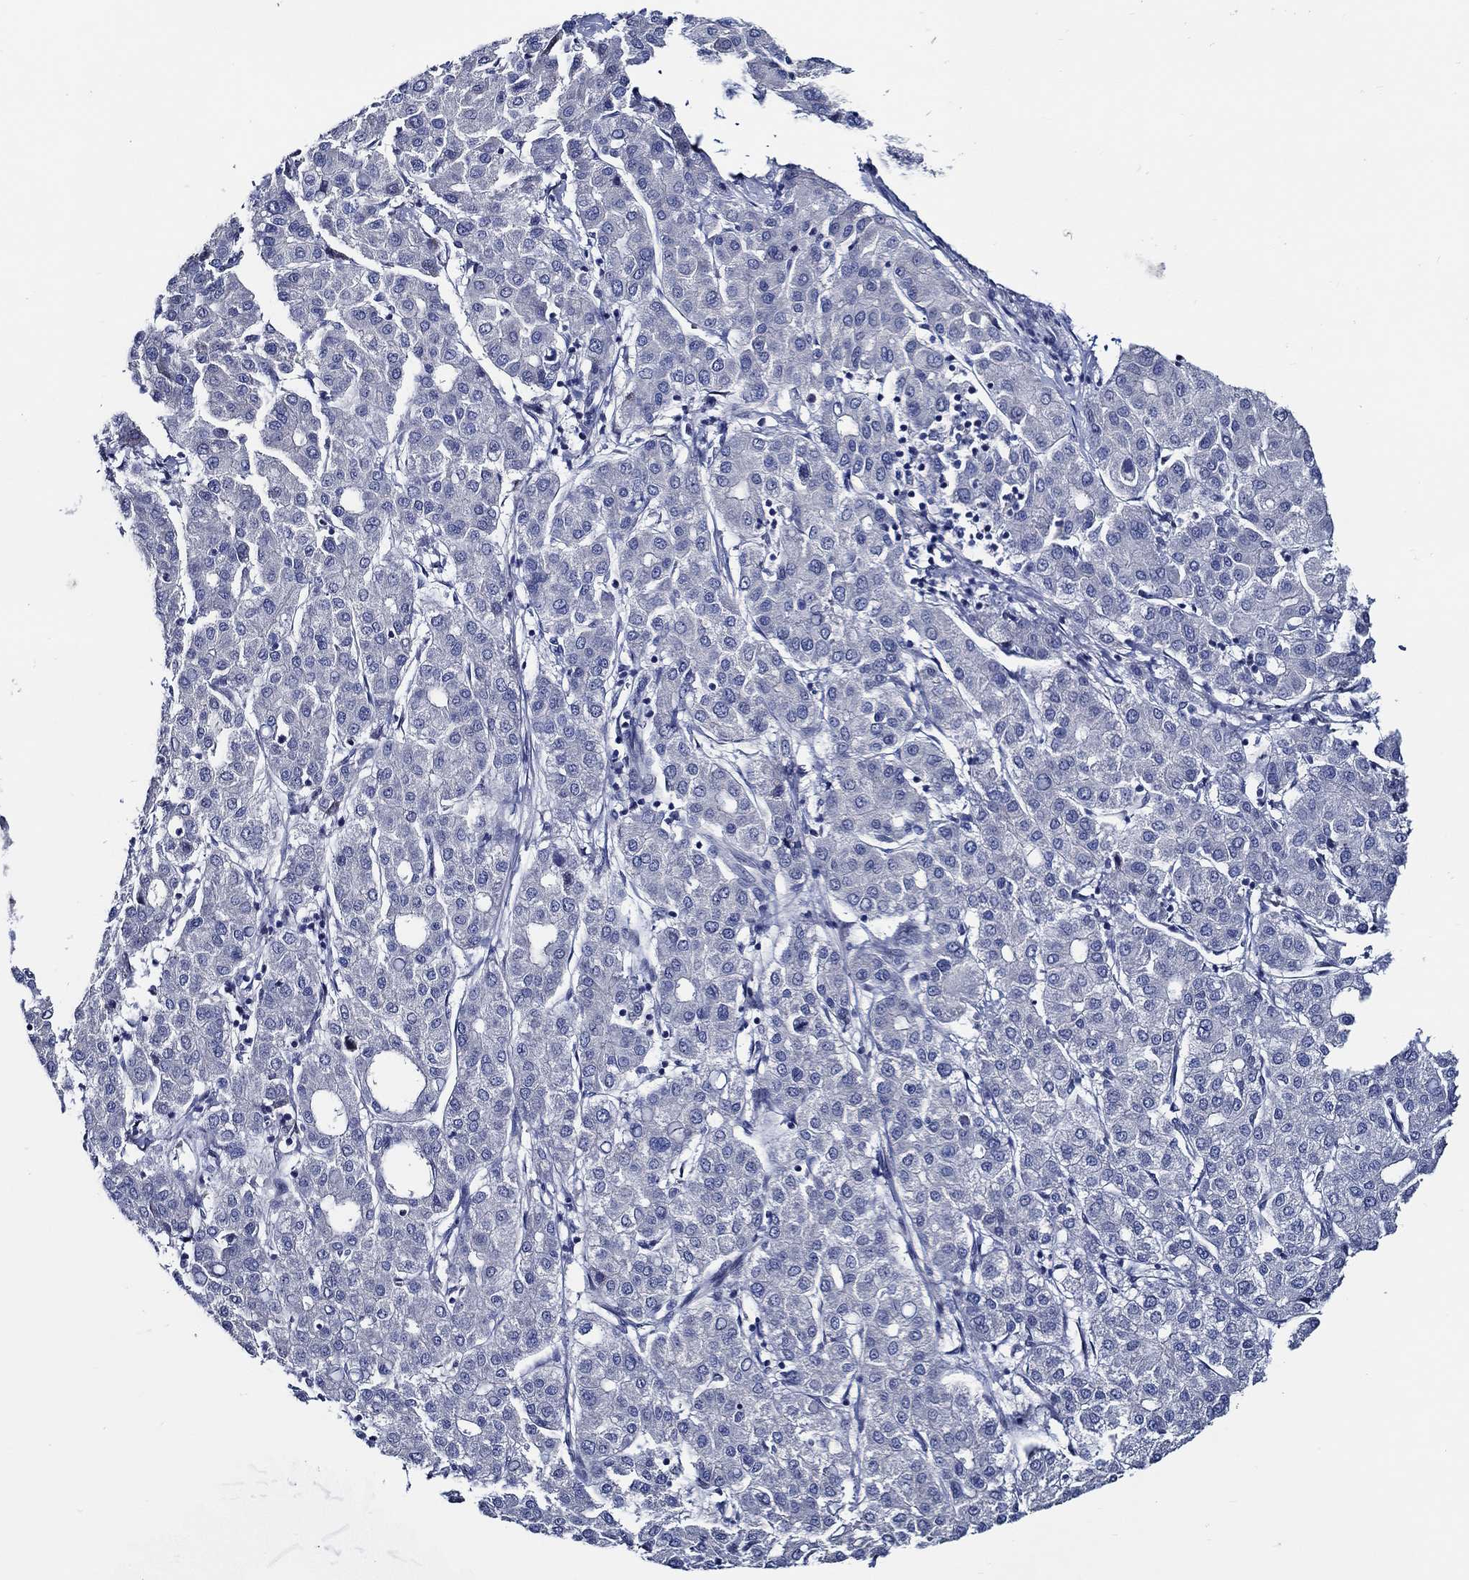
{"staining": {"intensity": "negative", "quantity": "none", "location": "none"}, "tissue": "liver cancer", "cell_type": "Tumor cells", "image_type": "cancer", "snomed": [{"axis": "morphology", "description": "Carcinoma, Hepatocellular, NOS"}, {"axis": "topography", "description": "Liver"}], "caption": "Immunohistochemistry of human hepatocellular carcinoma (liver) demonstrates no staining in tumor cells.", "gene": "C8orf48", "patient": {"sex": "male", "age": 65}}